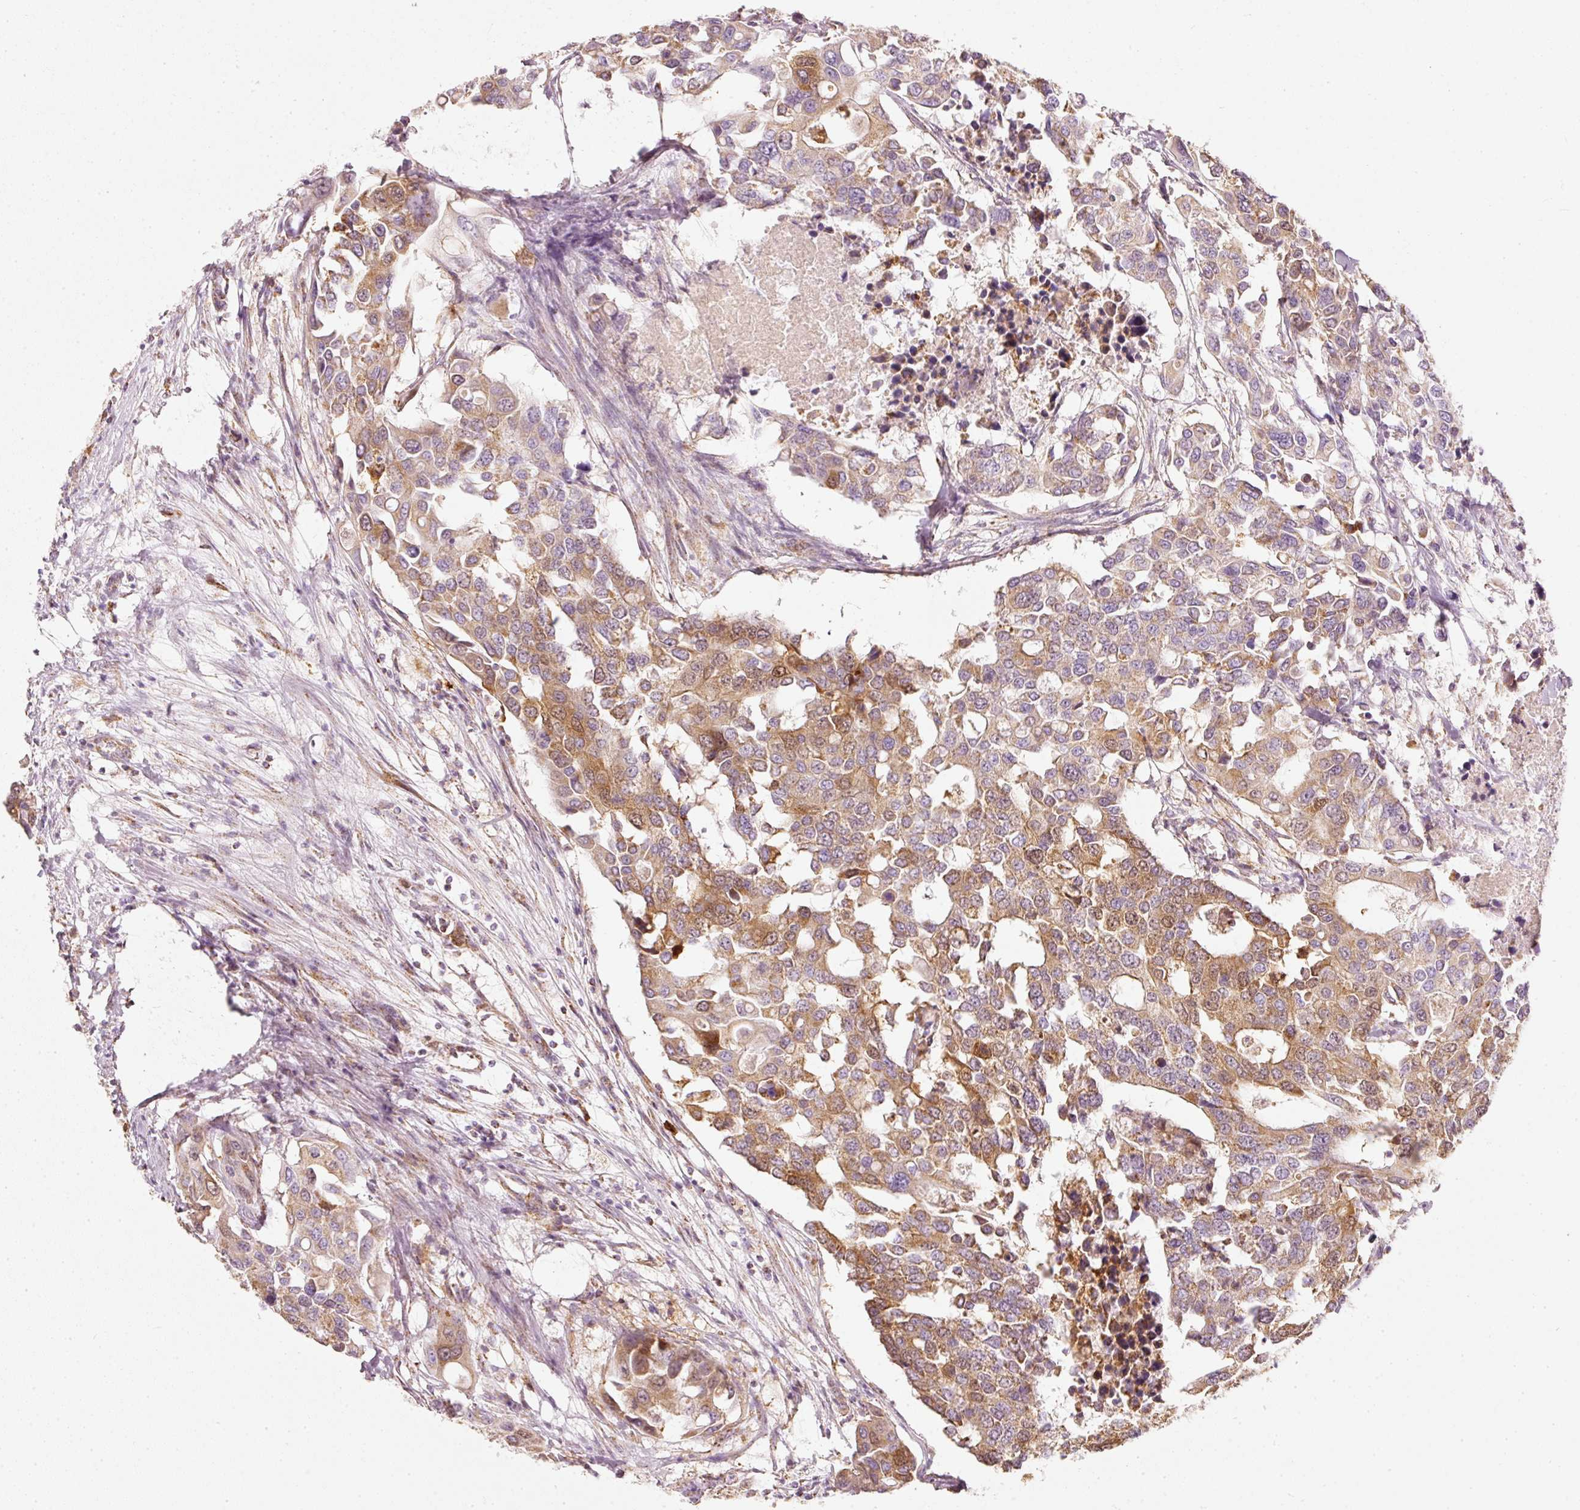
{"staining": {"intensity": "moderate", "quantity": "25%-75%", "location": "cytoplasmic/membranous,nuclear"}, "tissue": "colorectal cancer", "cell_type": "Tumor cells", "image_type": "cancer", "snomed": [{"axis": "morphology", "description": "Adenocarcinoma, NOS"}, {"axis": "topography", "description": "Colon"}], "caption": "Colorectal adenocarcinoma stained with IHC reveals moderate cytoplasmic/membranous and nuclear staining in about 25%-75% of tumor cells.", "gene": "DUT", "patient": {"sex": "male", "age": 77}}